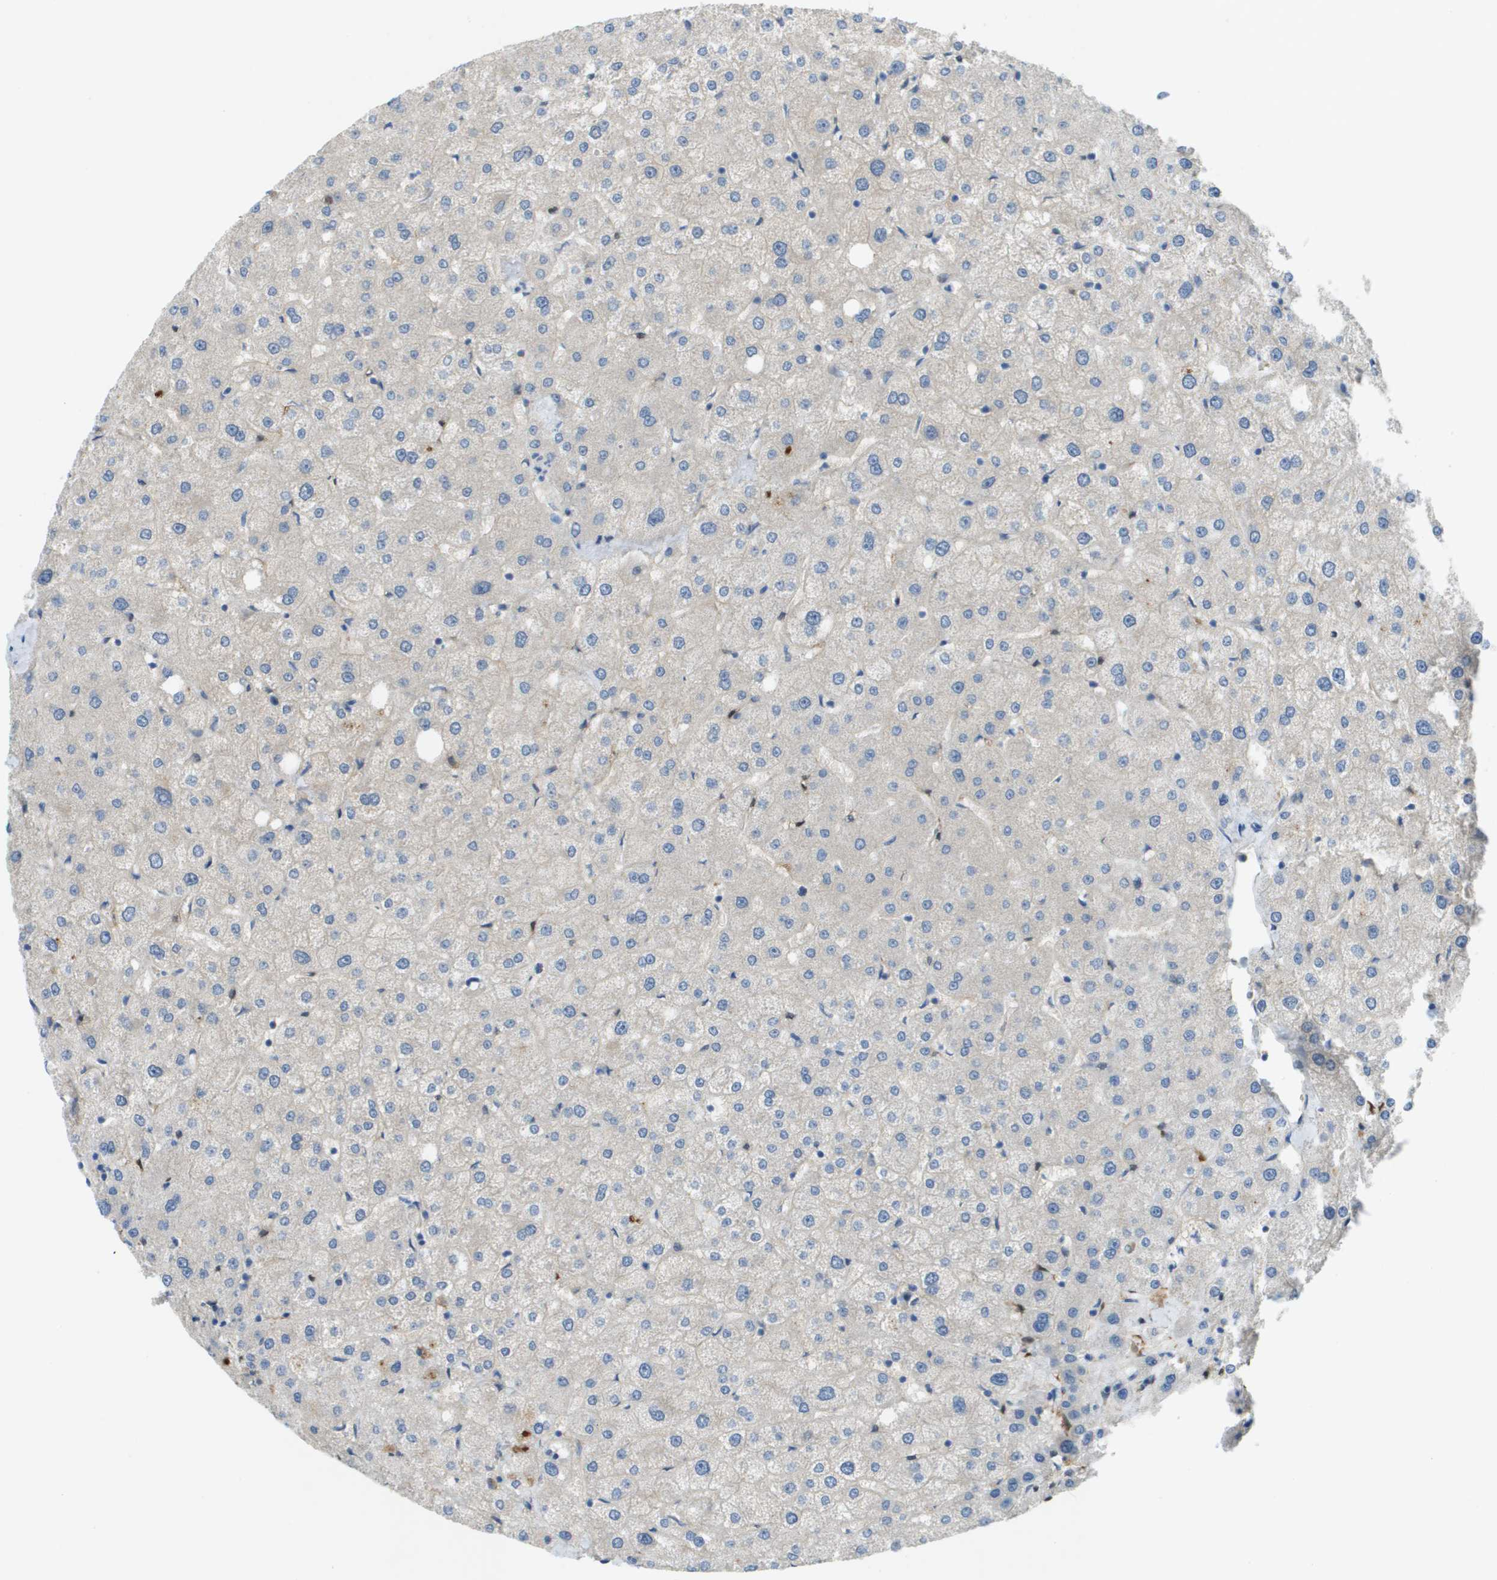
{"staining": {"intensity": "negative", "quantity": "none", "location": "none"}, "tissue": "liver", "cell_type": "Cholangiocytes", "image_type": "normal", "snomed": [{"axis": "morphology", "description": "Normal tissue, NOS"}, {"axis": "topography", "description": "Liver"}], "caption": "The immunohistochemistry photomicrograph has no significant positivity in cholangiocytes of liver. (Stains: DAB immunohistochemistry (IHC) with hematoxylin counter stain, Microscopy: brightfield microscopy at high magnification).", "gene": "CYGB", "patient": {"sex": "male", "age": 73}}